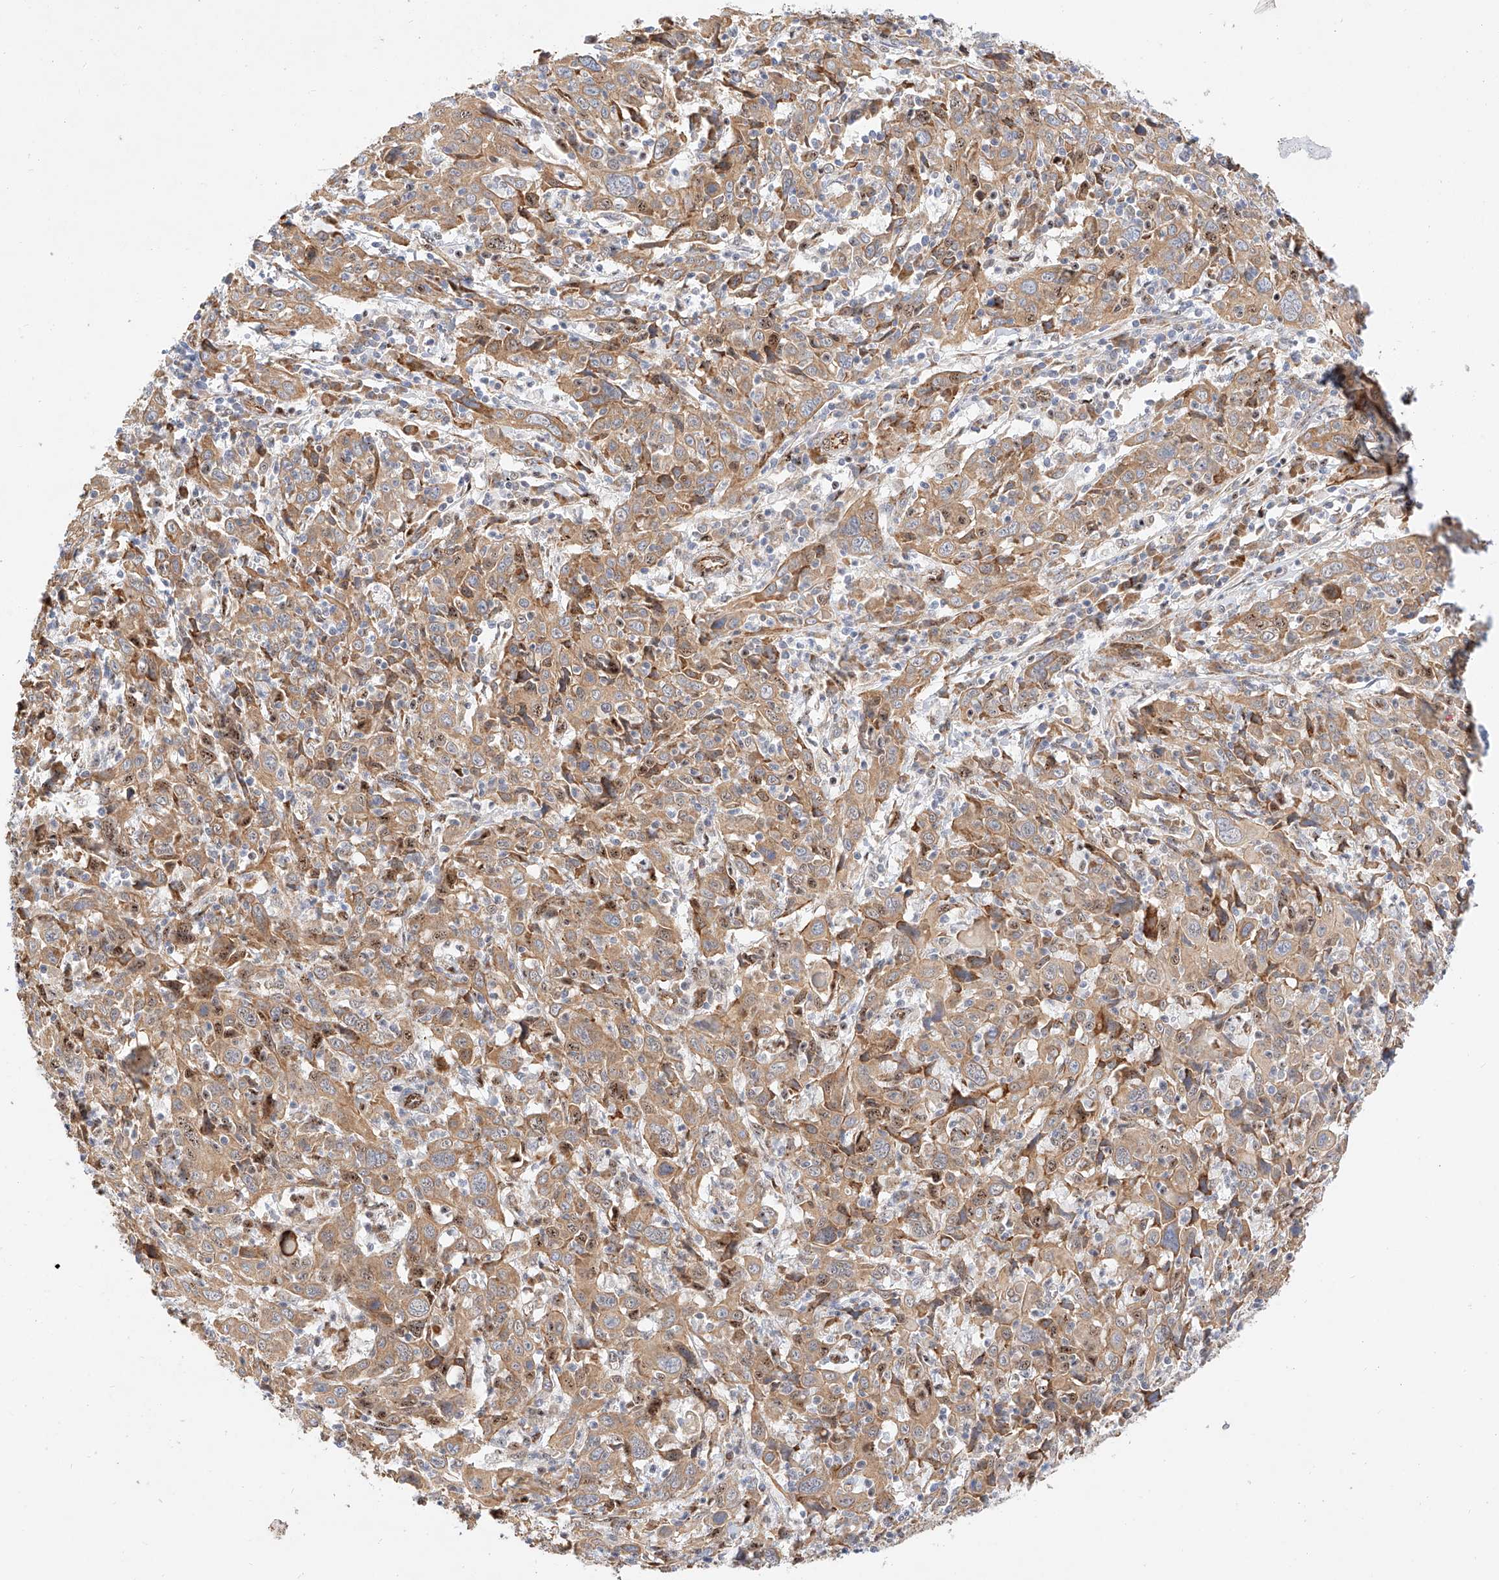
{"staining": {"intensity": "moderate", "quantity": ">75%", "location": "cytoplasmic/membranous,nuclear"}, "tissue": "cervical cancer", "cell_type": "Tumor cells", "image_type": "cancer", "snomed": [{"axis": "morphology", "description": "Squamous cell carcinoma, NOS"}, {"axis": "topography", "description": "Cervix"}], "caption": "Protein expression by immunohistochemistry (IHC) exhibits moderate cytoplasmic/membranous and nuclear positivity in about >75% of tumor cells in cervical cancer. The staining is performed using DAB (3,3'-diaminobenzidine) brown chromogen to label protein expression. The nuclei are counter-stained blue using hematoxylin.", "gene": "ATXN7L2", "patient": {"sex": "female", "age": 46}}